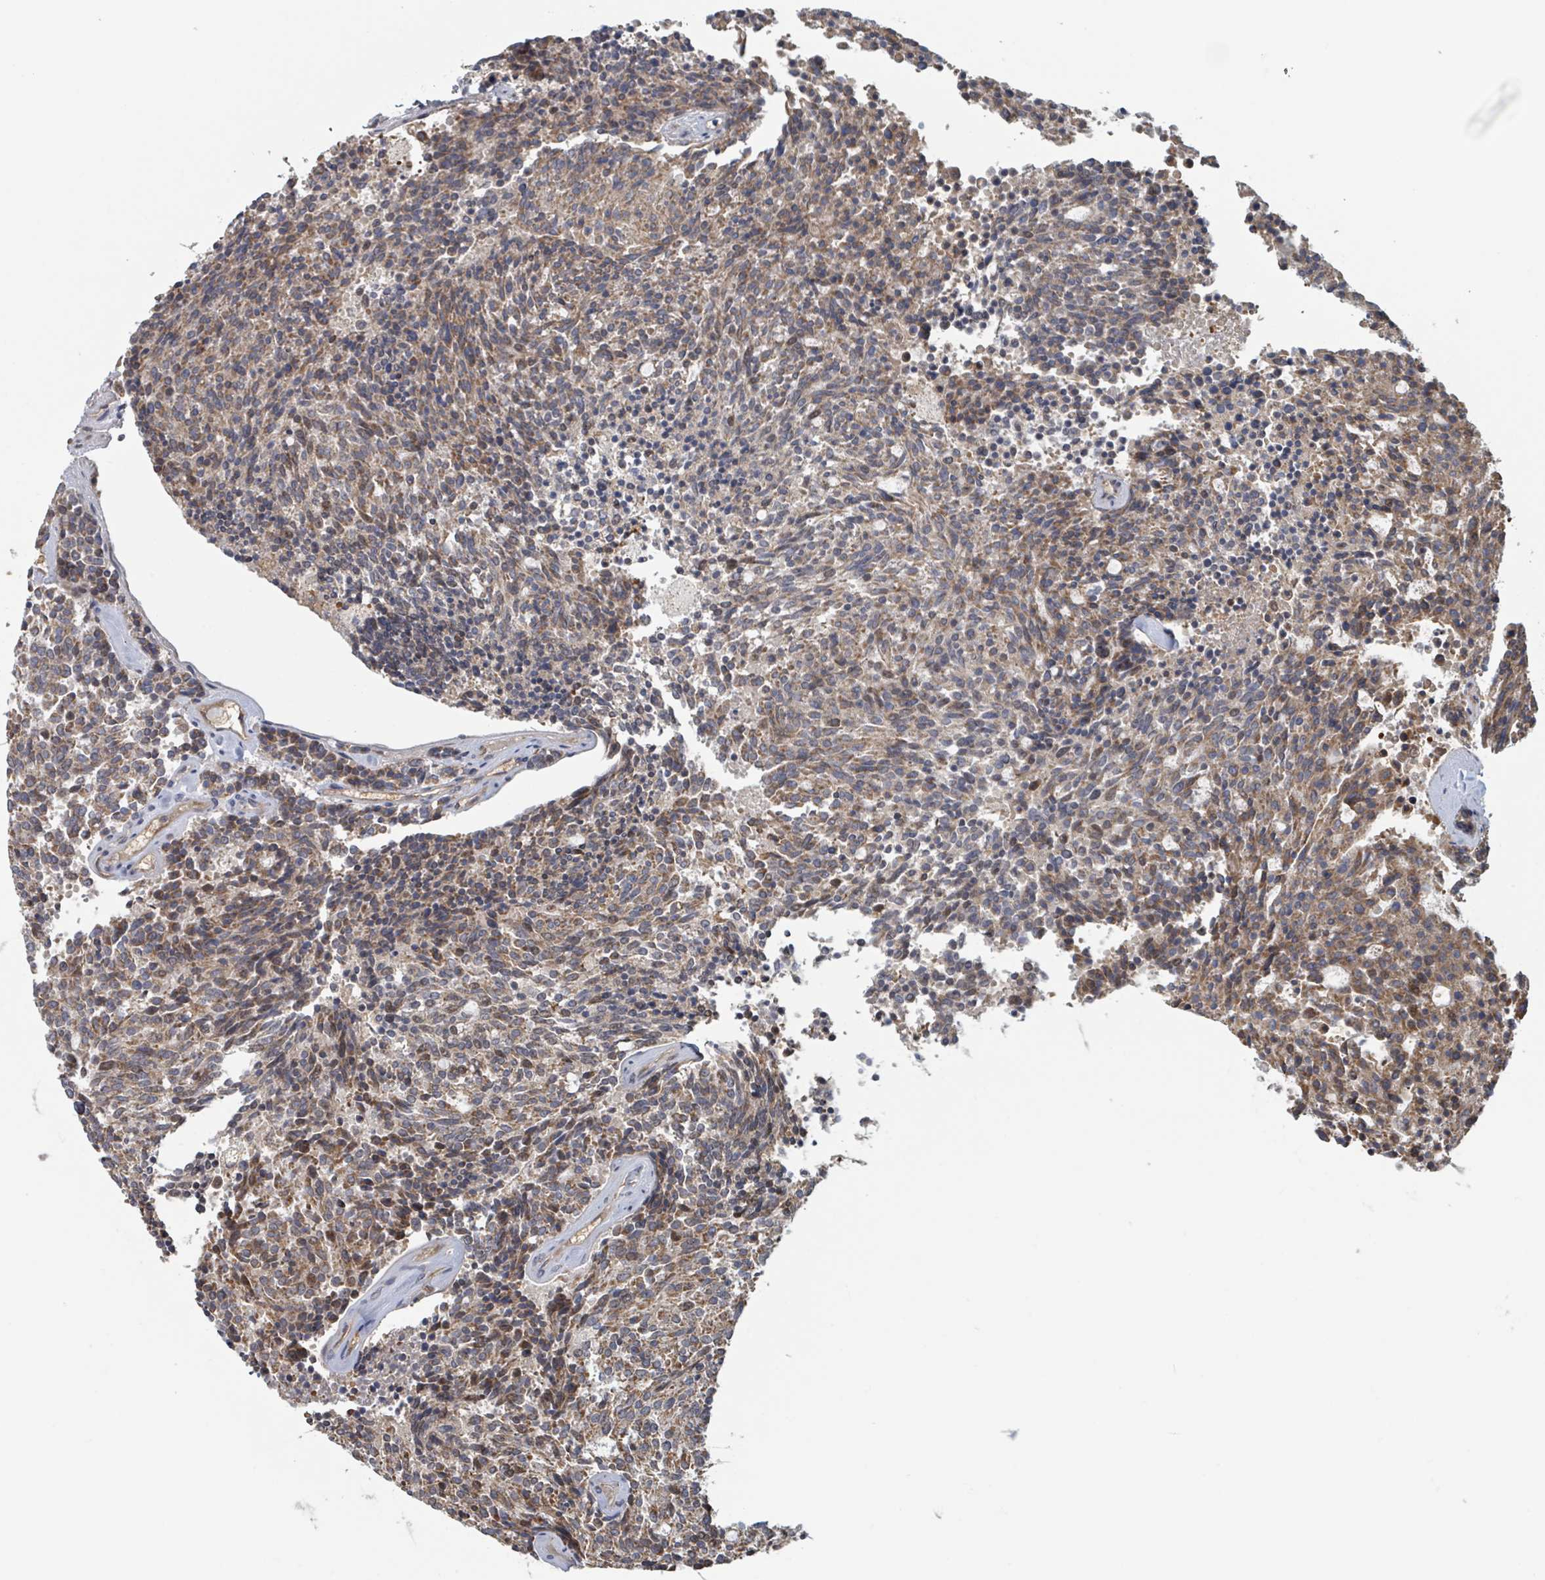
{"staining": {"intensity": "moderate", "quantity": ">75%", "location": "cytoplasmic/membranous"}, "tissue": "carcinoid", "cell_type": "Tumor cells", "image_type": "cancer", "snomed": [{"axis": "morphology", "description": "Carcinoid, malignant, NOS"}, {"axis": "topography", "description": "Pancreas"}], "caption": "Tumor cells show medium levels of moderate cytoplasmic/membranous expression in approximately >75% of cells in human carcinoid. (DAB IHC, brown staining for protein, blue staining for nuclei).", "gene": "HIVEP1", "patient": {"sex": "female", "age": 54}}